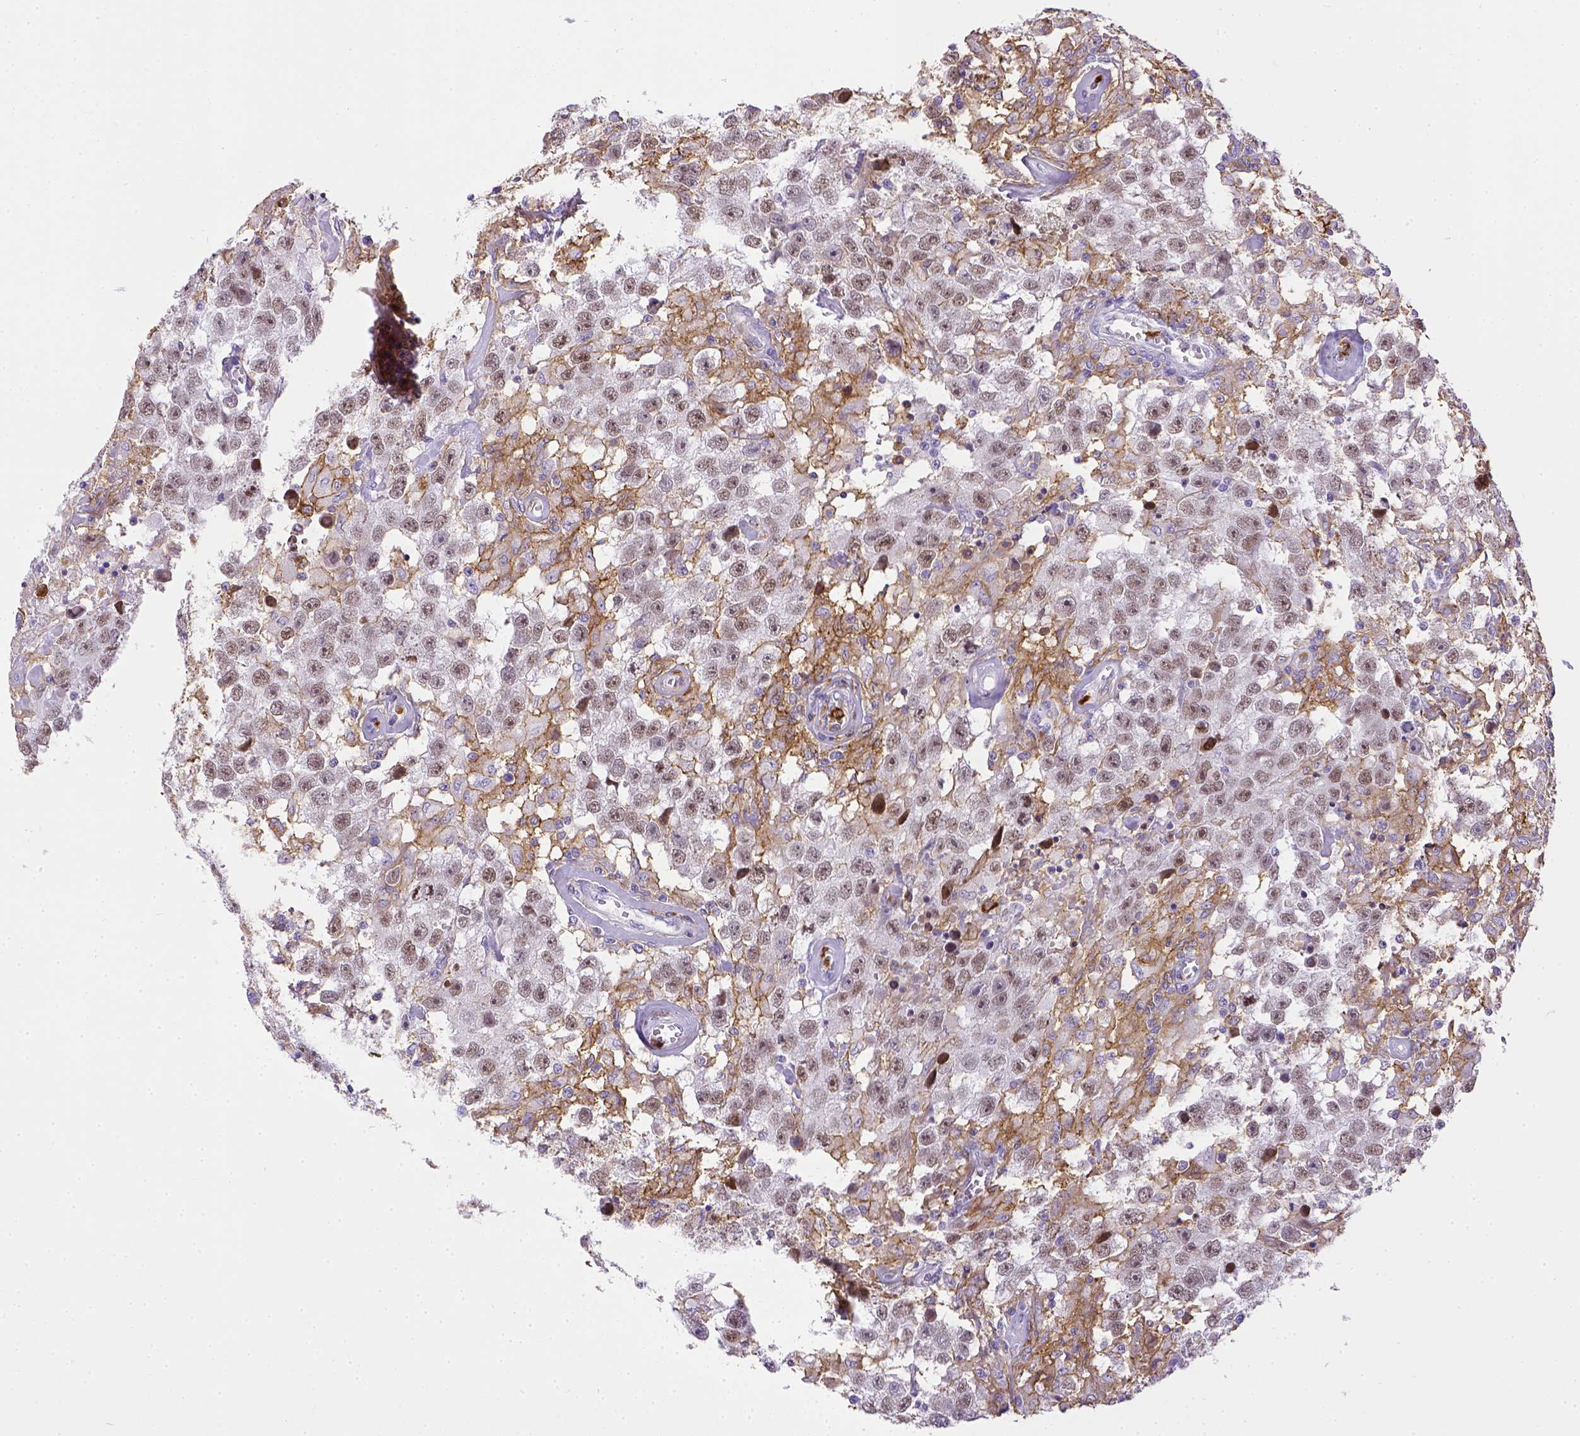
{"staining": {"intensity": "weak", "quantity": ">75%", "location": "nuclear"}, "tissue": "testis cancer", "cell_type": "Tumor cells", "image_type": "cancer", "snomed": [{"axis": "morphology", "description": "Seminoma, NOS"}, {"axis": "topography", "description": "Testis"}], "caption": "A brown stain labels weak nuclear expression of a protein in testis cancer tumor cells.", "gene": "ITGAM", "patient": {"sex": "male", "age": 43}}